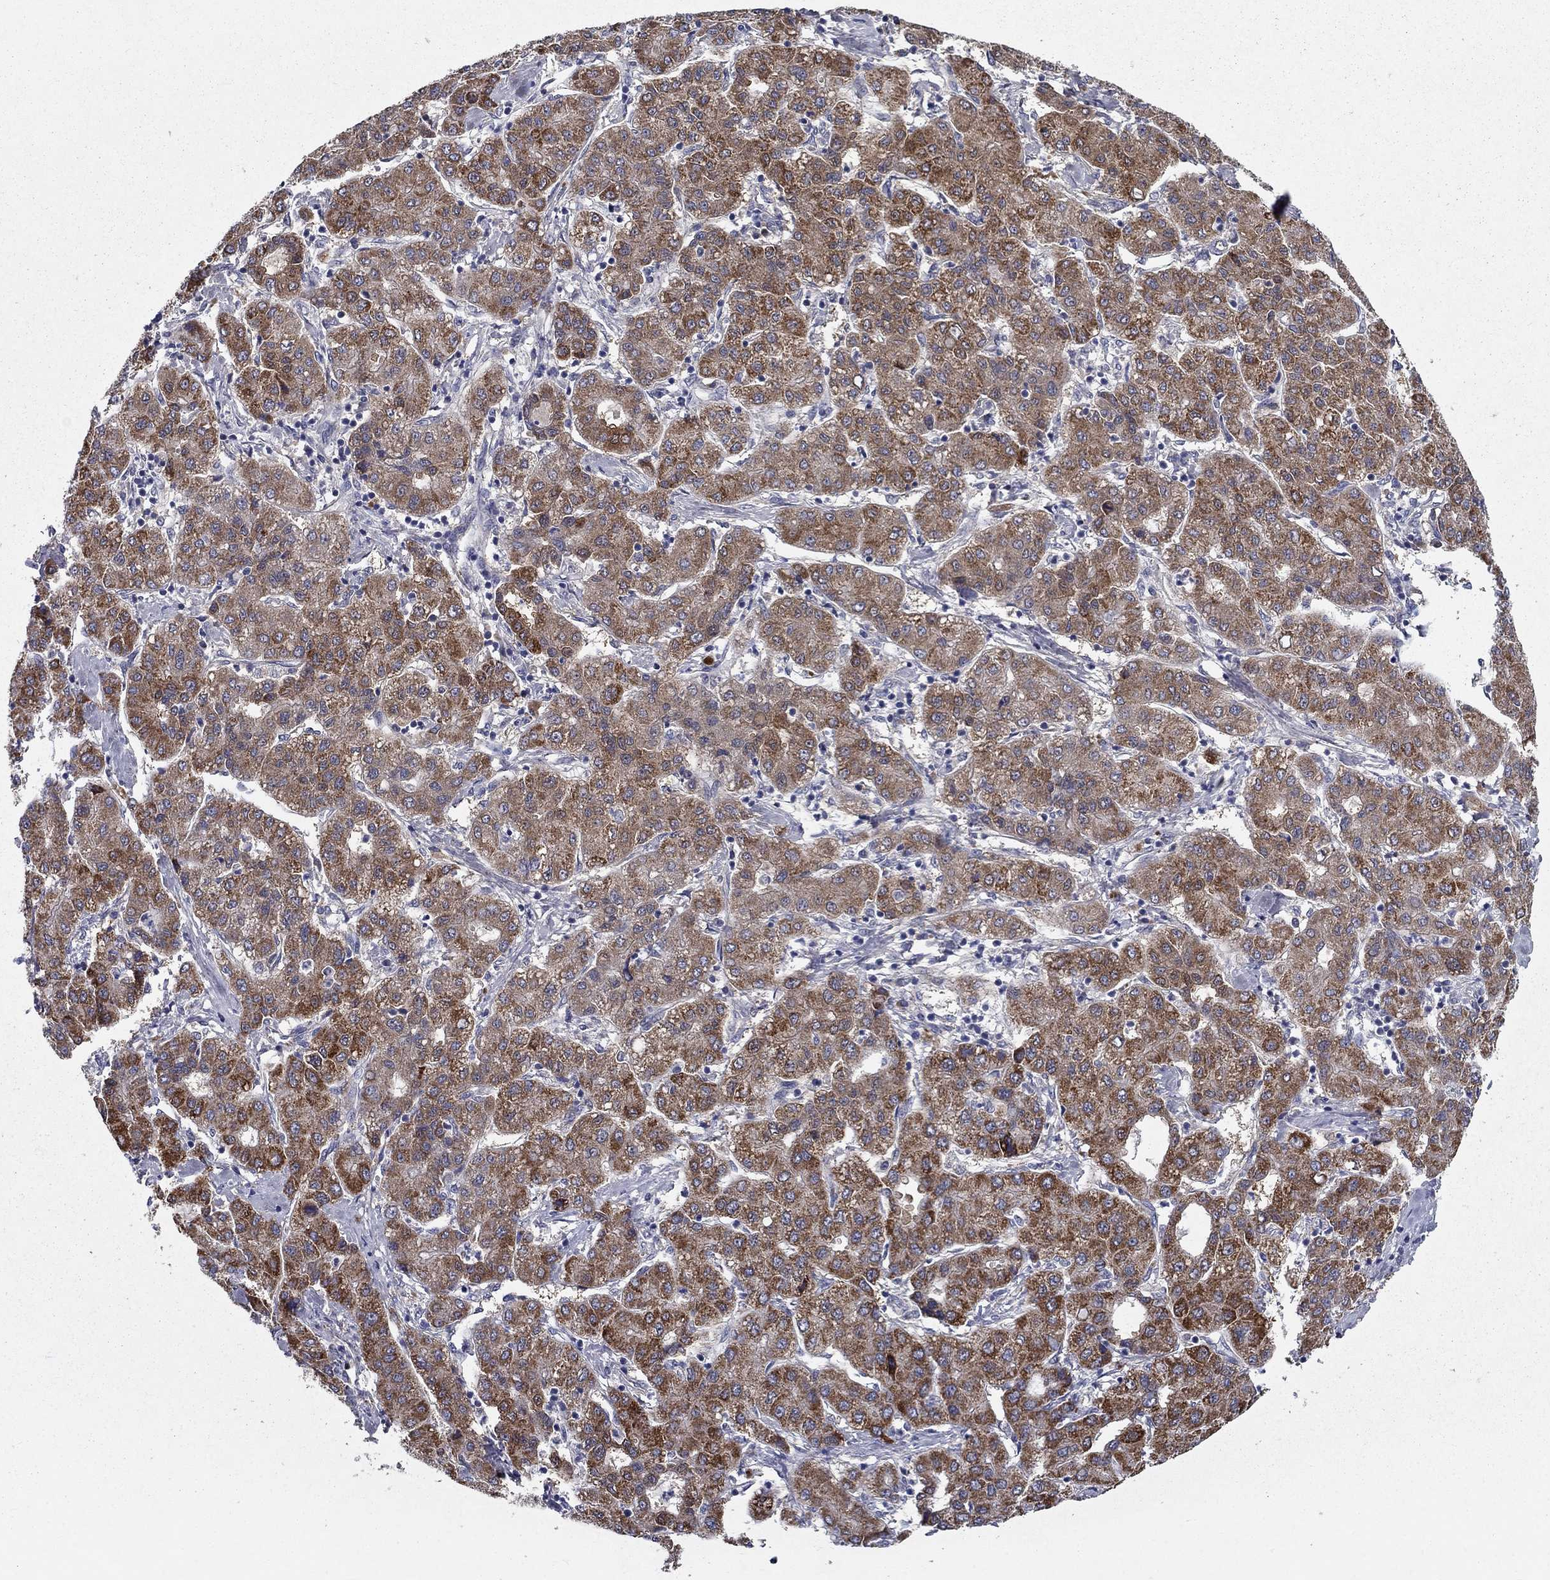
{"staining": {"intensity": "strong", "quantity": "25%-75%", "location": "cytoplasmic/membranous"}, "tissue": "liver cancer", "cell_type": "Tumor cells", "image_type": "cancer", "snomed": [{"axis": "morphology", "description": "Carcinoma, Hepatocellular, NOS"}, {"axis": "topography", "description": "Liver"}], "caption": "Immunohistochemistry (IHC) staining of liver cancer, which displays high levels of strong cytoplasmic/membranous positivity in about 25%-75% of tumor cells indicating strong cytoplasmic/membranous protein expression. The staining was performed using DAB (3,3'-diaminobenzidine) (brown) for protein detection and nuclei were counterstained in hematoxylin (blue).", "gene": "LACTB2", "patient": {"sex": "male", "age": 65}}